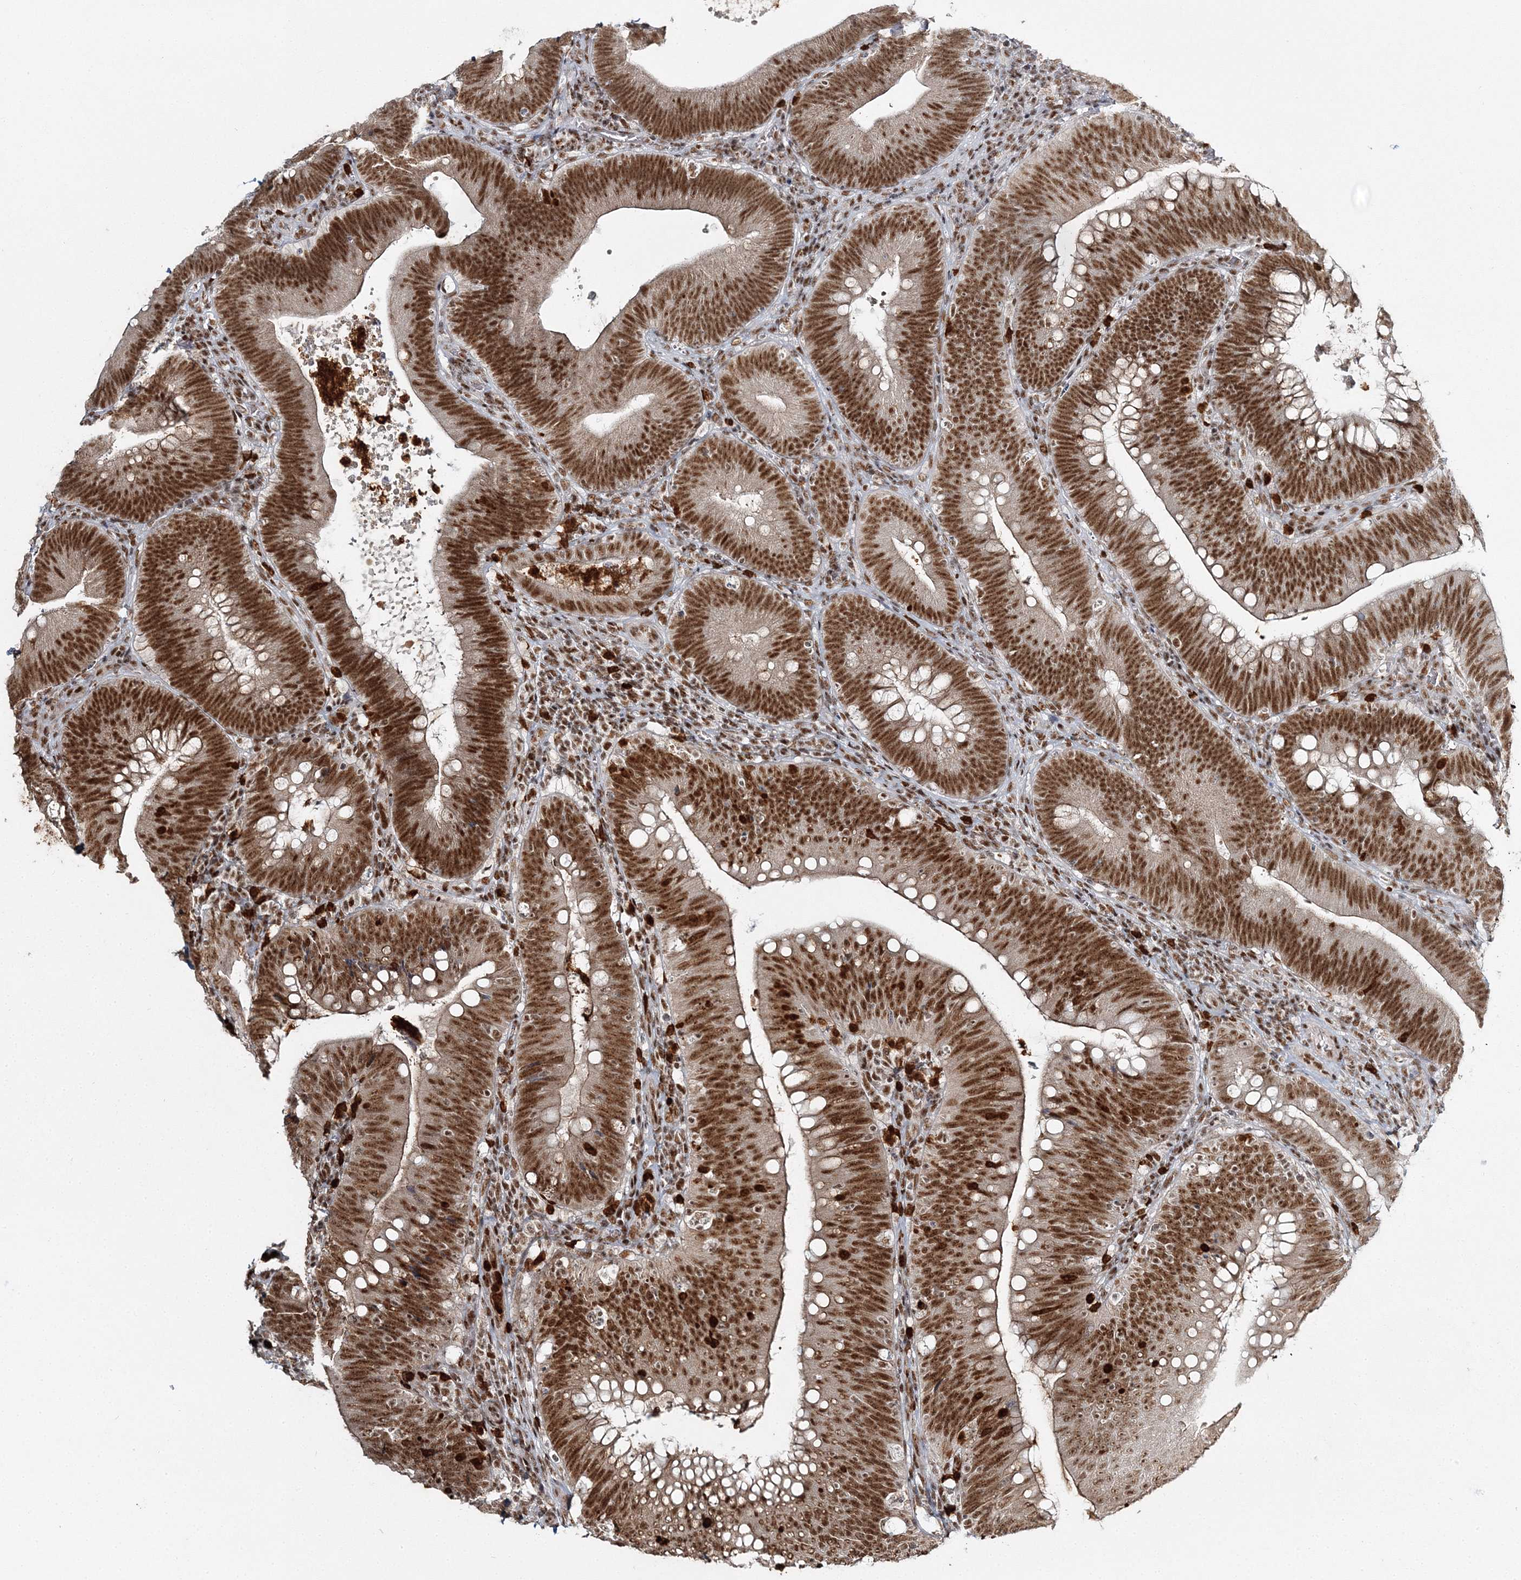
{"staining": {"intensity": "strong", "quantity": ">75%", "location": "cytoplasmic/membranous,nuclear"}, "tissue": "colorectal cancer", "cell_type": "Tumor cells", "image_type": "cancer", "snomed": [{"axis": "morphology", "description": "Normal tissue, NOS"}, {"axis": "topography", "description": "Colon"}], "caption": "Immunohistochemical staining of colorectal cancer reveals strong cytoplasmic/membranous and nuclear protein staining in about >75% of tumor cells.", "gene": "QRICH1", "patient": {"sex": "female", "age": 82}}